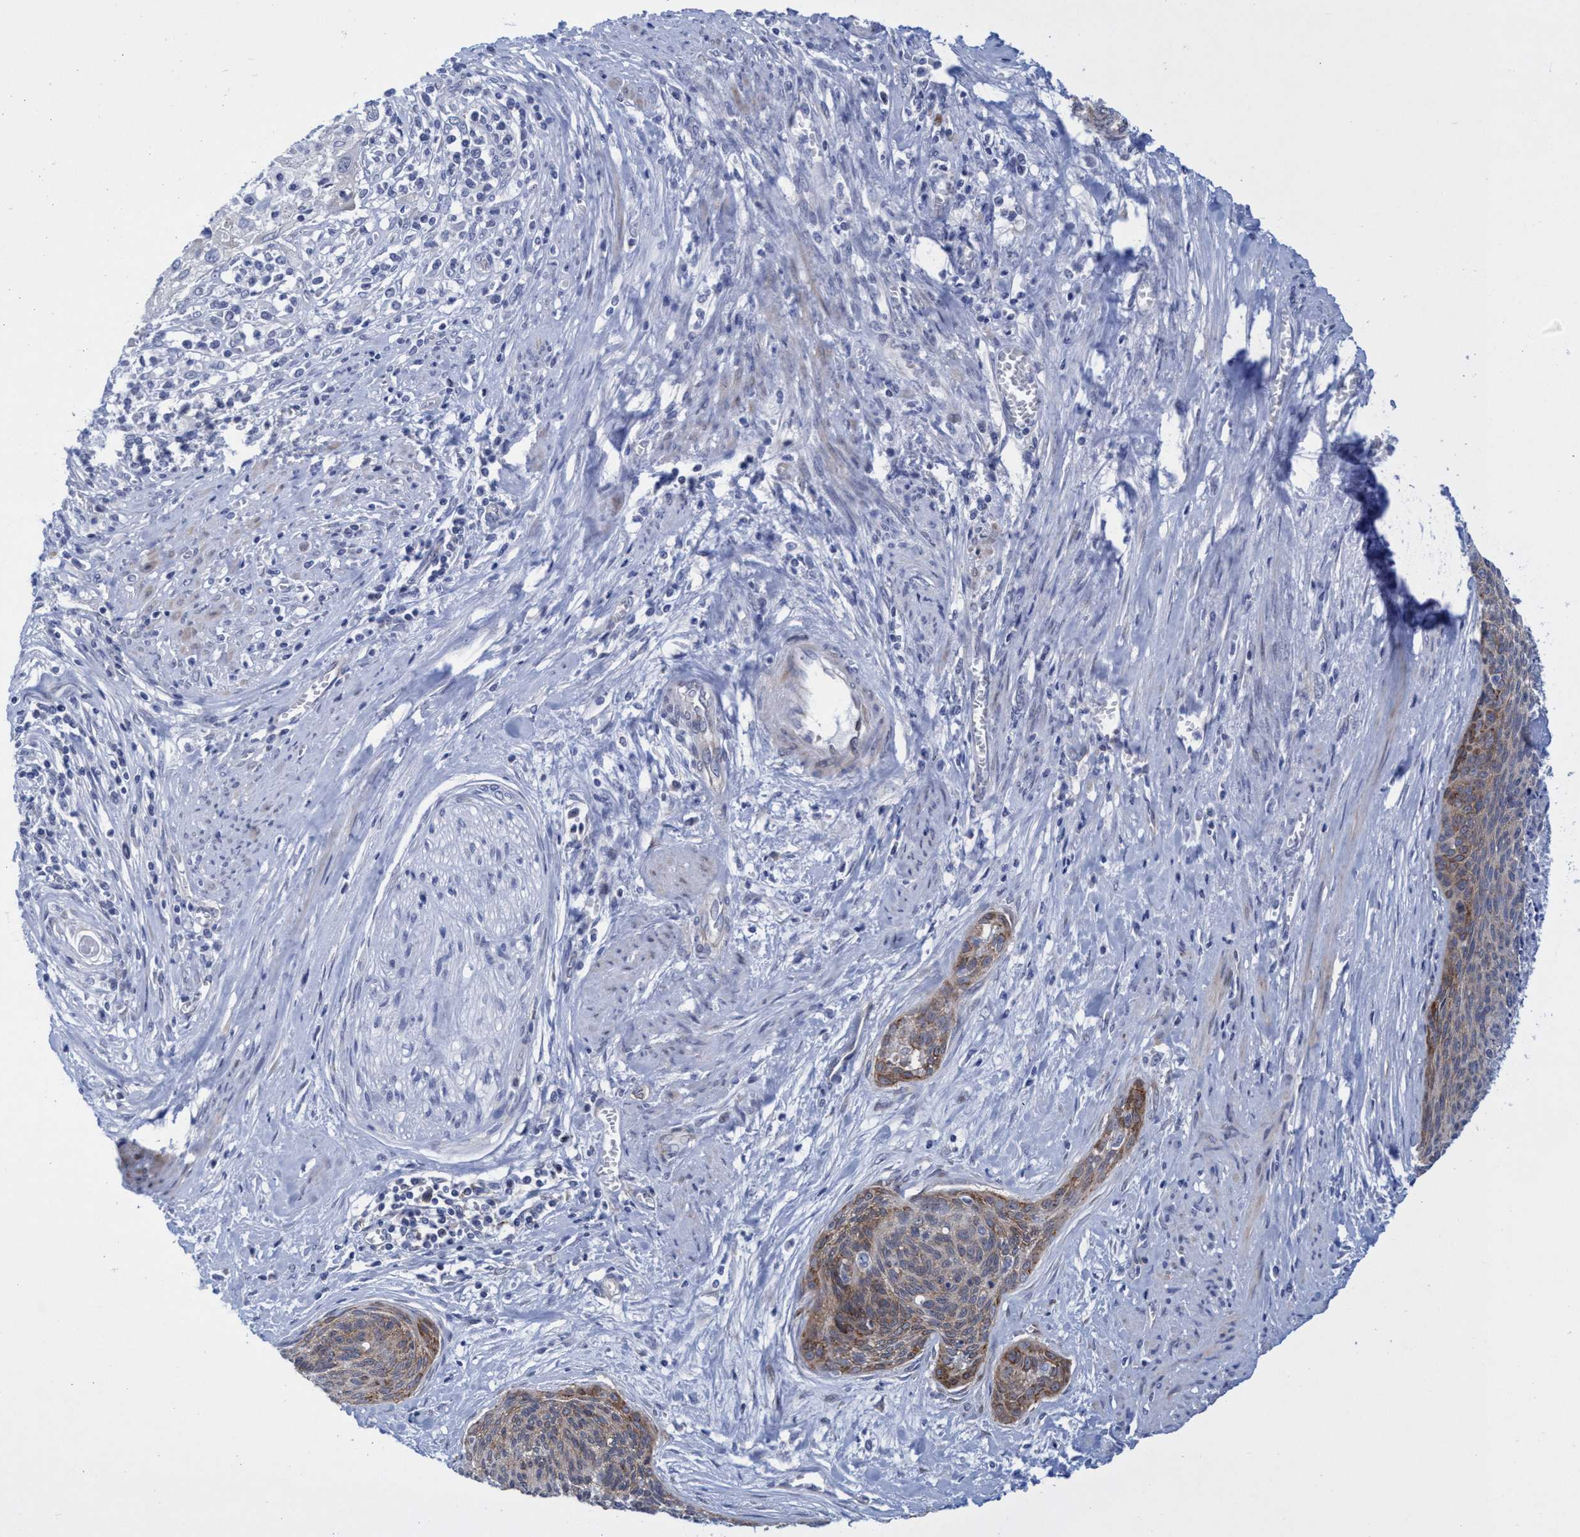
{"staining": {"intensity": "weak", "quantity": "25%-75%", "location": "cytoplasmic/membranous"}, "tissue": "cervical cancer", "cell_type": "Tumor cells", "image_type": "cancer", "snomed": [{"axis": "morphology", "description": "Squamous cell carcinoma, NOS"}, {"axis": "topography", "description": "Cervix"}], "caption": "Protein positivity by immunohistochemistry (IHC) exhibits weak cytoplasmic/membranous staining in about 25%-75% of tumor cells in squamous cell carcinoma (cervical).", "gene": "R3HCC1", "patient": {"sex": "female", "age": 55}}